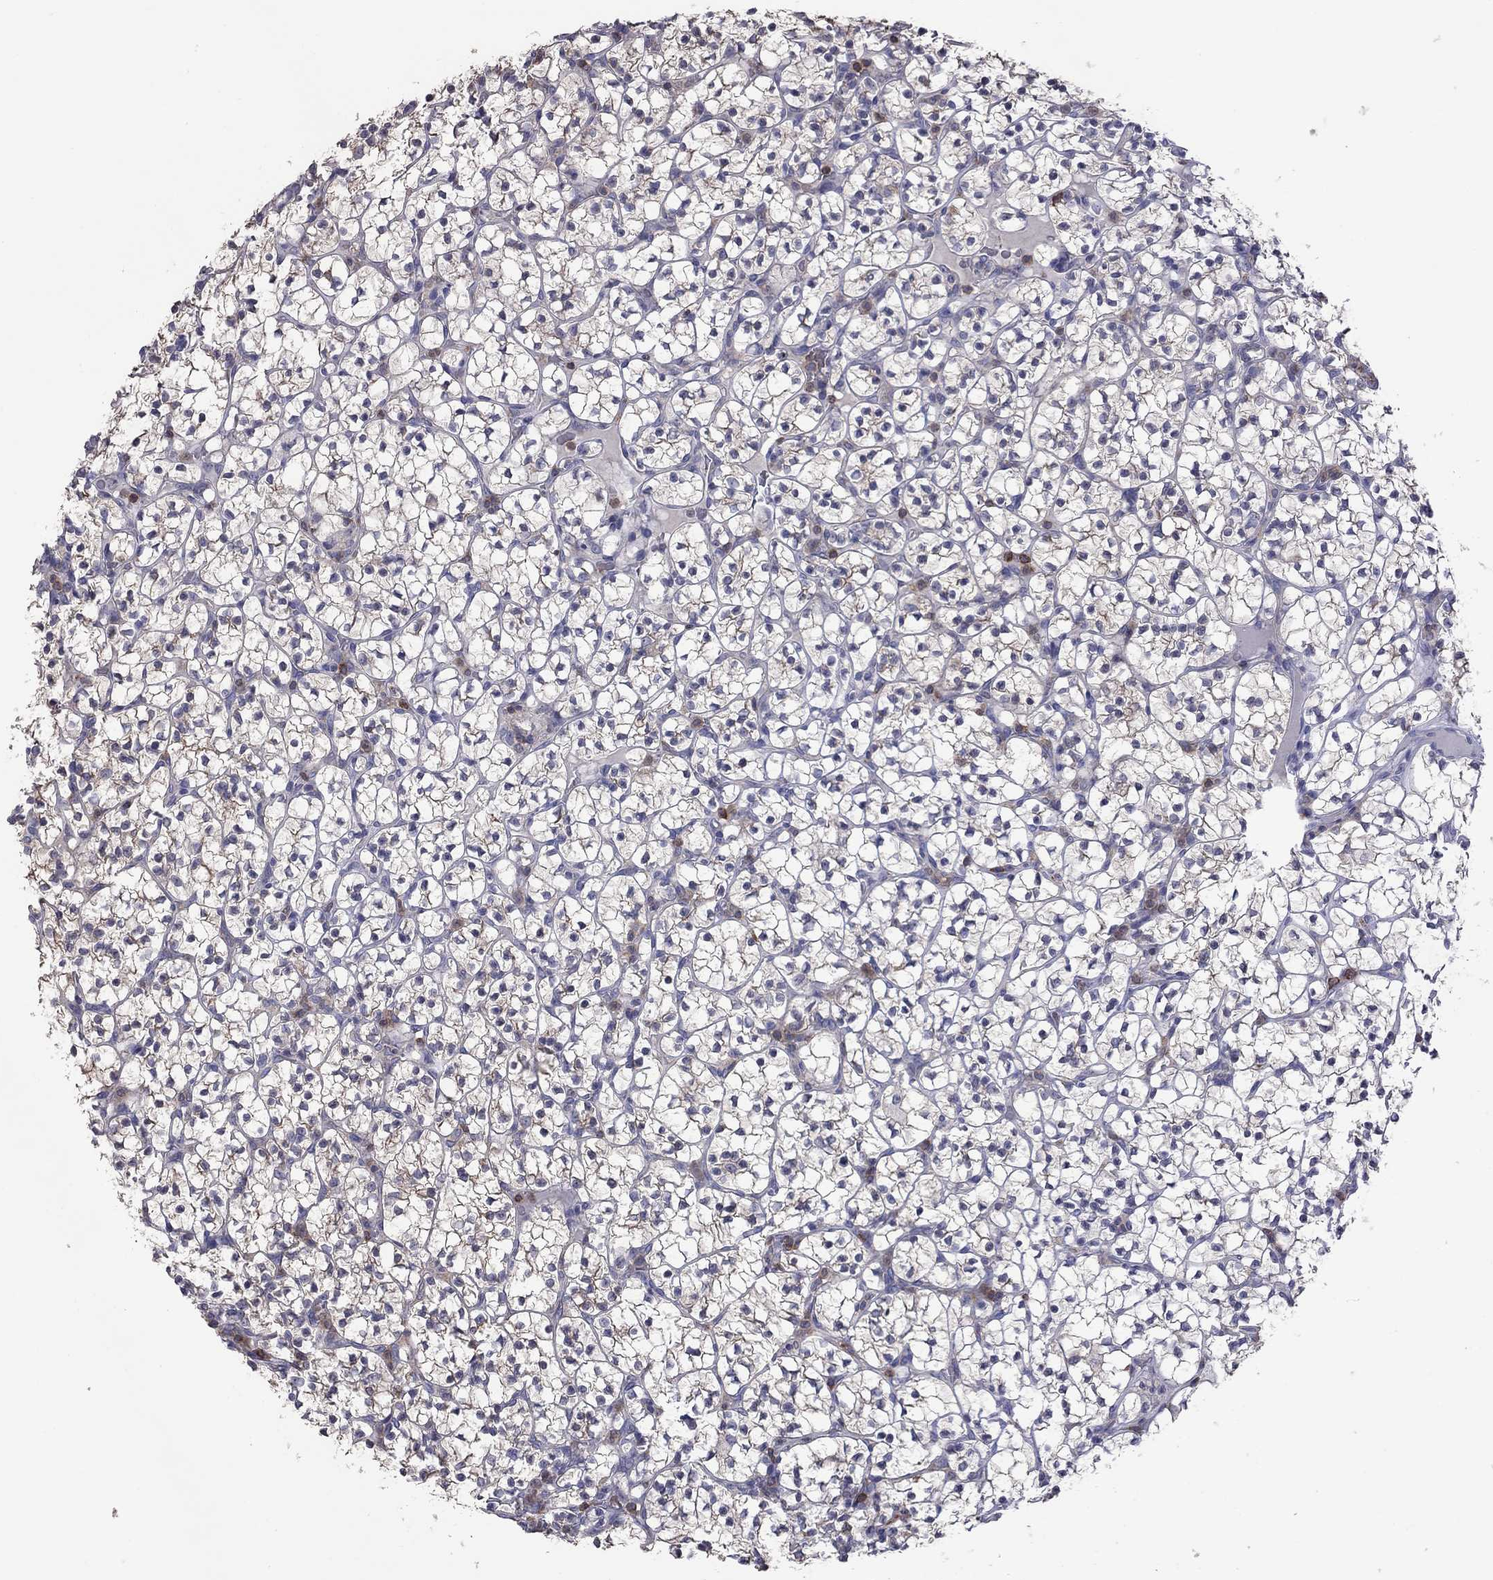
{"staining": {"intensity": "negative", "quantity": "none", "location": "none"}, "tissue": "renal cancer", "cell_type": "Tumor cells", "image_type": "cancer", "snomed": [{"axis": "morphology", "description": "Adenocarcinoma, NOS"}, {"axis": "topography", "description": "Kidney"}], "caption": "Renal adenocarcinoma stained for a protein using immunohistochemistry (IHC) reveals no positivity tumor cells.", "gene": "IPCEF1", "patient": {"sex": "female", "age": 89}}